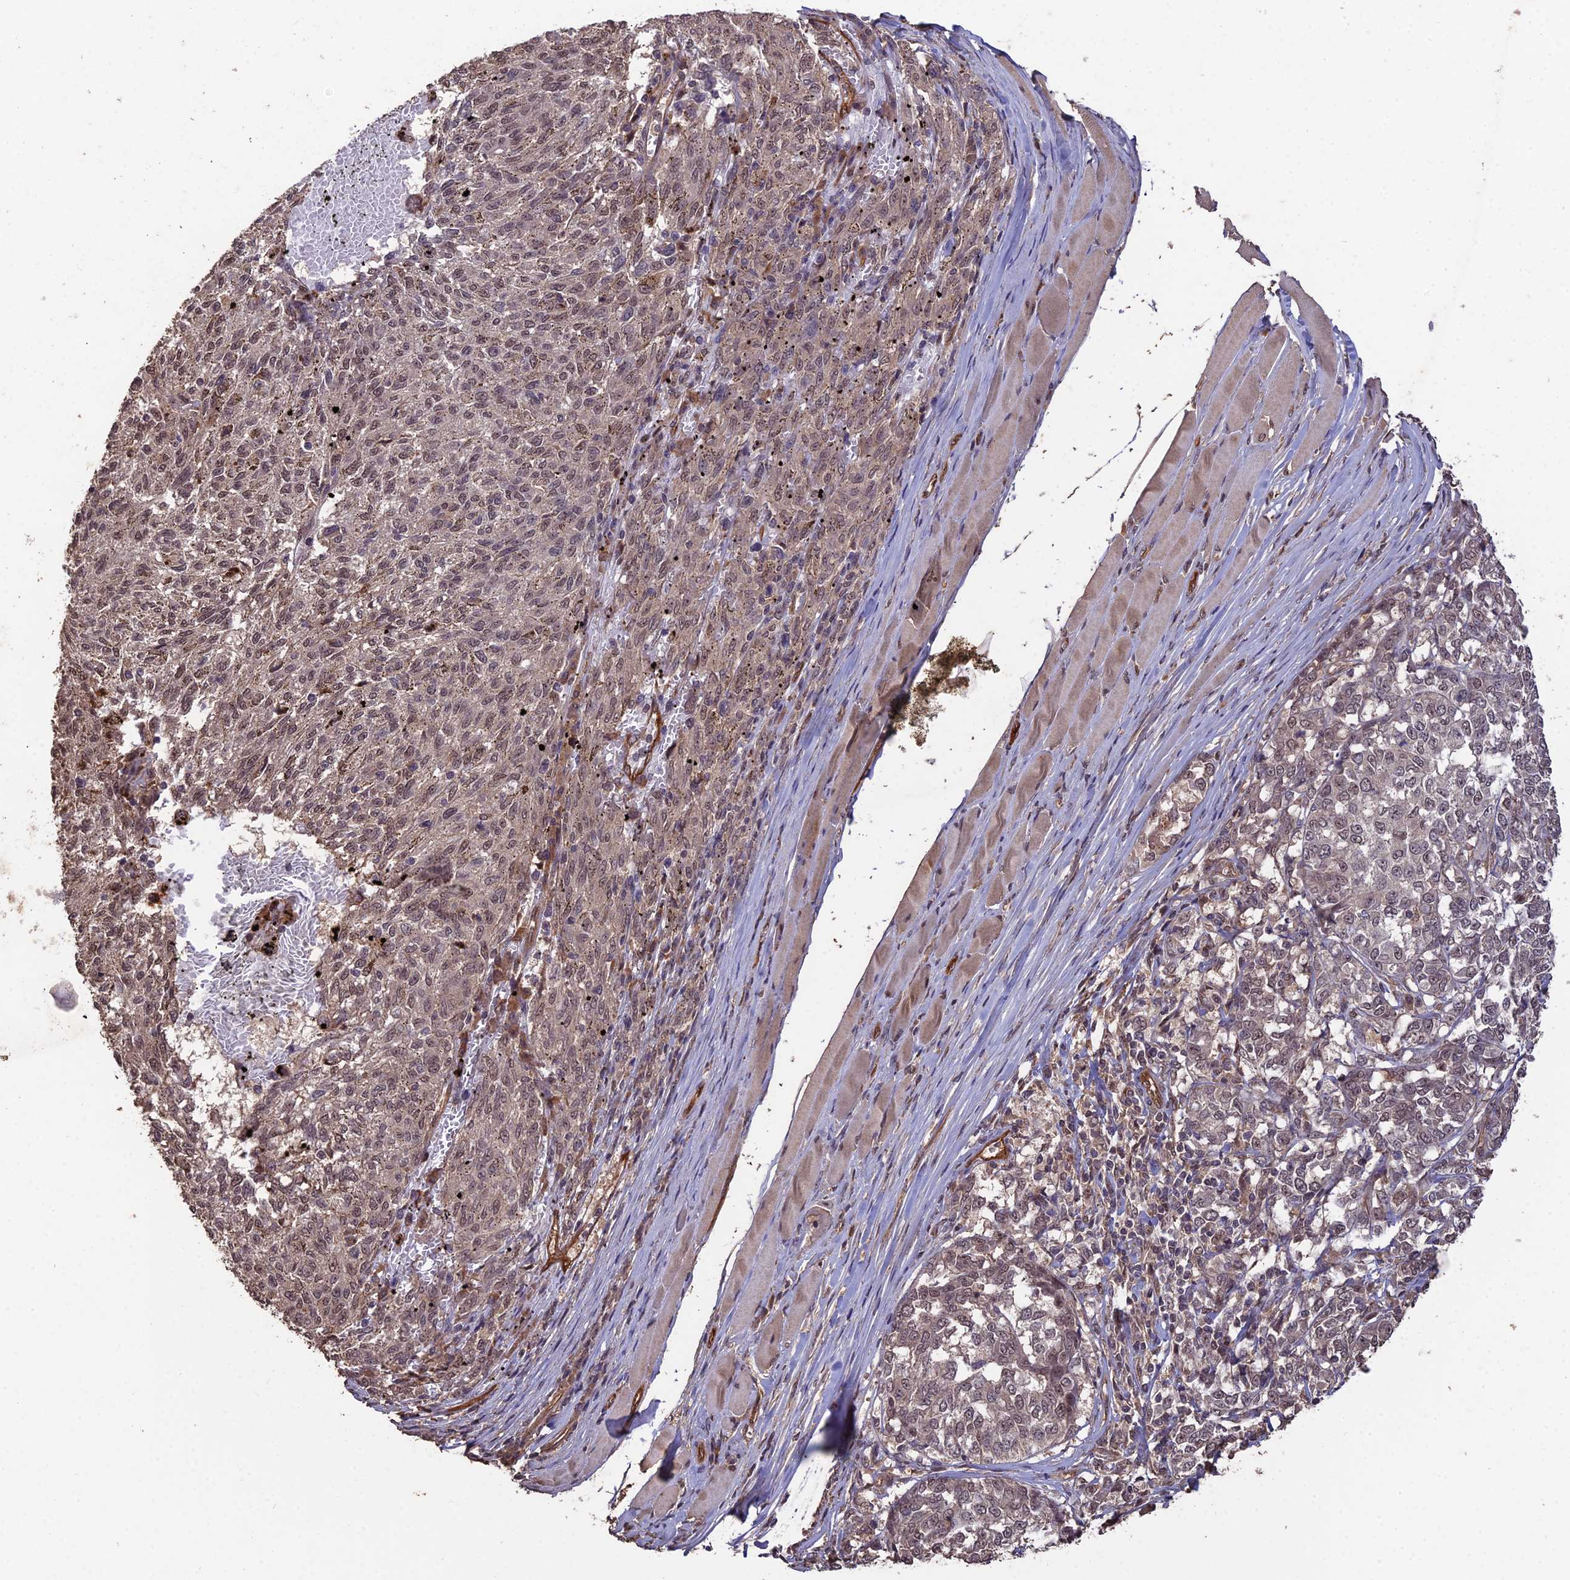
{"staining": {"intensity": "moderate", "quantity": "25%-75%", "location": "nuclear"}, "tissue": "melanoma", "cell_type": "Tumor cells", "image_type": "cancer", "snomed": [{"axis": "morphology", "description": "Malignant melanoma, NOS"}, {"axis": "topography", "description": "Skin"}], "caption": "Brown immunohistochemical staining in malignant melanoma reveals moderate nuclear expression in about 25%-75% of tumor cells.", "gene": "RALGAPA2", "patient": {"sex": "female", "age": 72}}